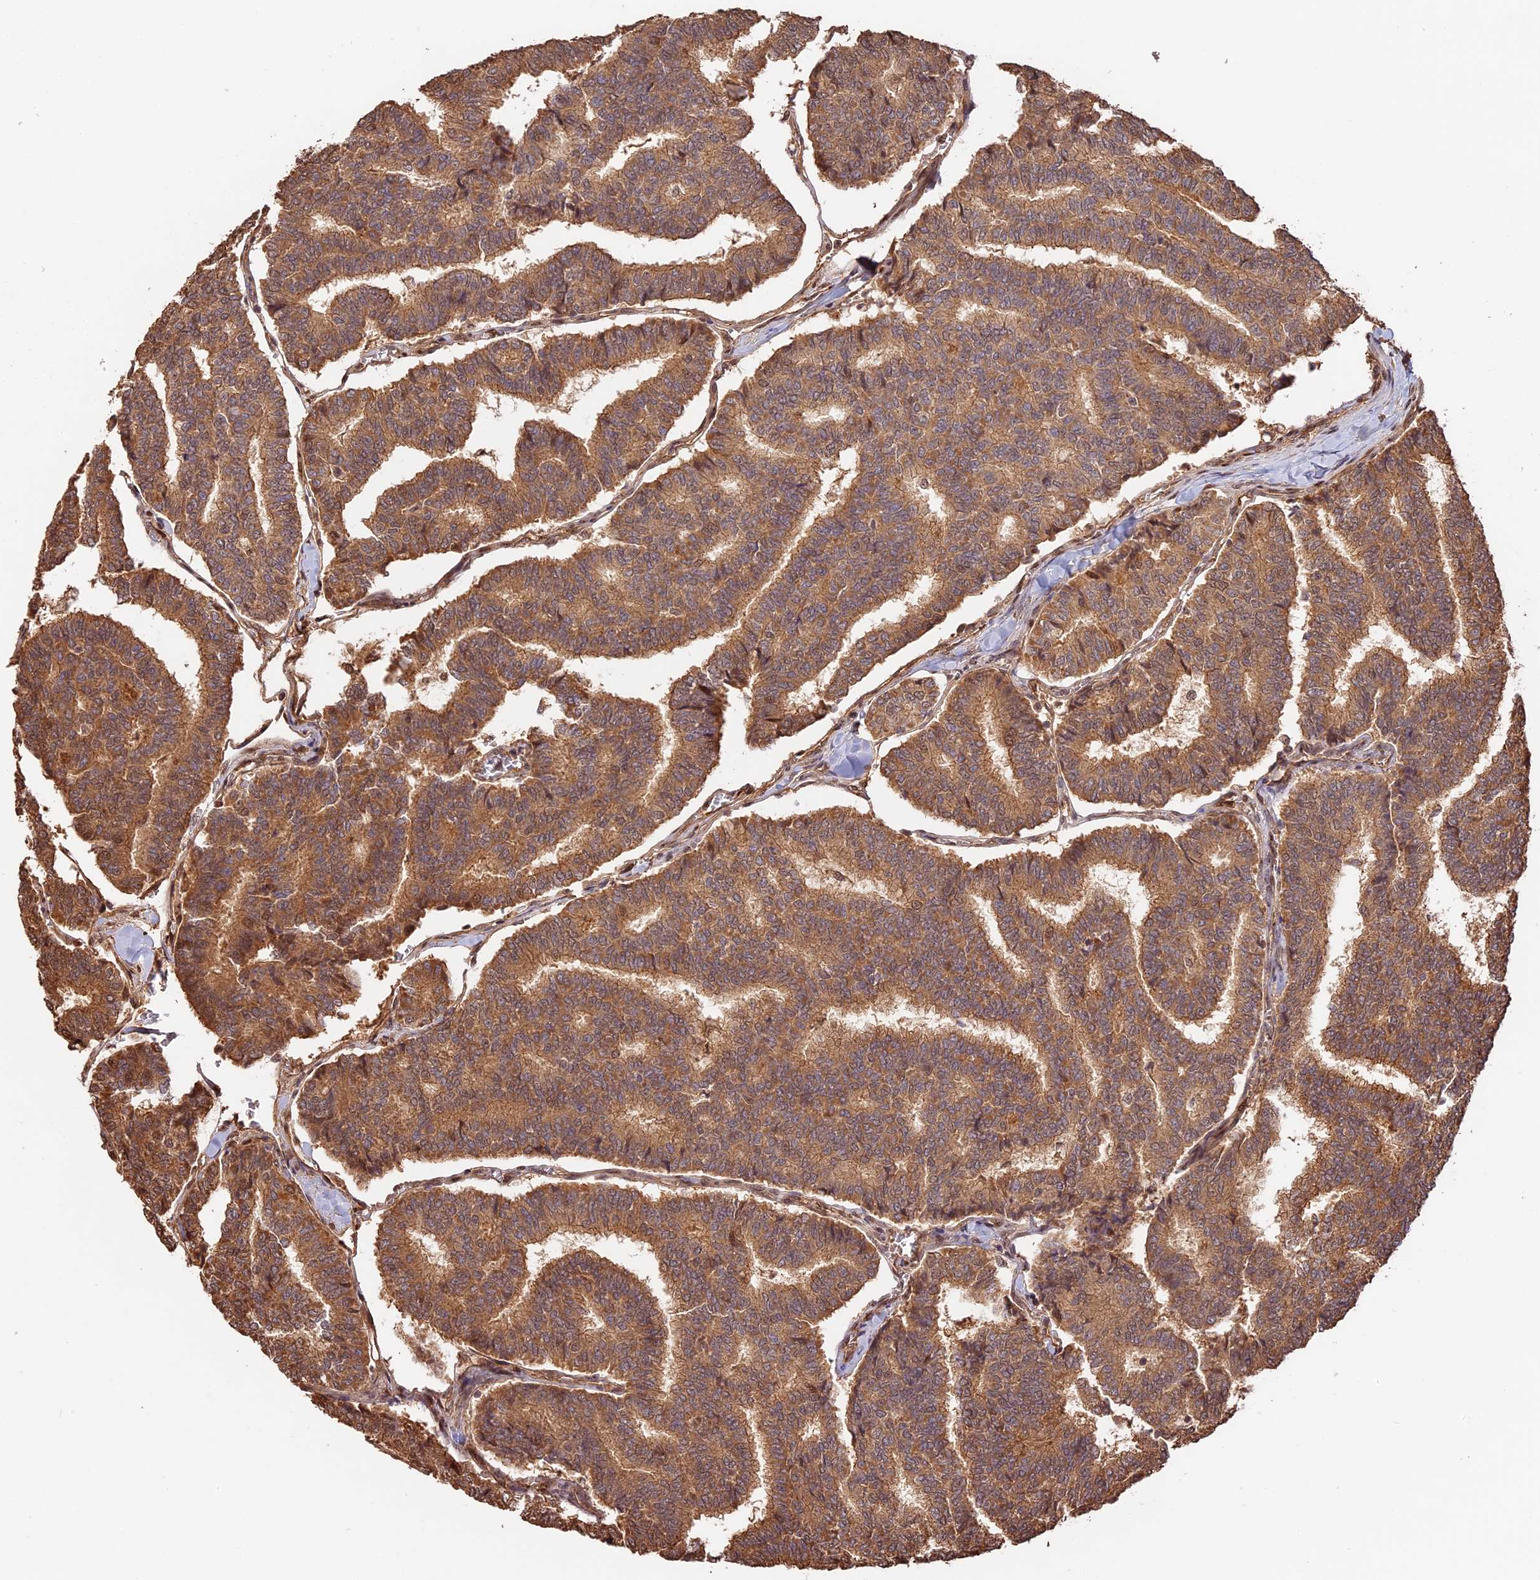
{"staining": {"intensity": "moderate", "quantity": ">75%", "location": "cytoplasmic/membranous"}, "tissue": "thyroid cancer", "cell_type": "Tumor cells", "image_type": "cancer", "snomed": [{"axis": "morphology", "description": "Papillary adenocarcinoma, NOS"}, {"axis": "topography", "description": "Thyroid gland"}], "caption": "Approximately >75% of tumor cells in thyroid papillary adenocarcinoma exhibit moderate cytoplasmic/membranous protein expression as visualized by brown immunohistochemical staining.", "gene": "PPP1R37", "patient": {"sex": "female", "age": 35}}